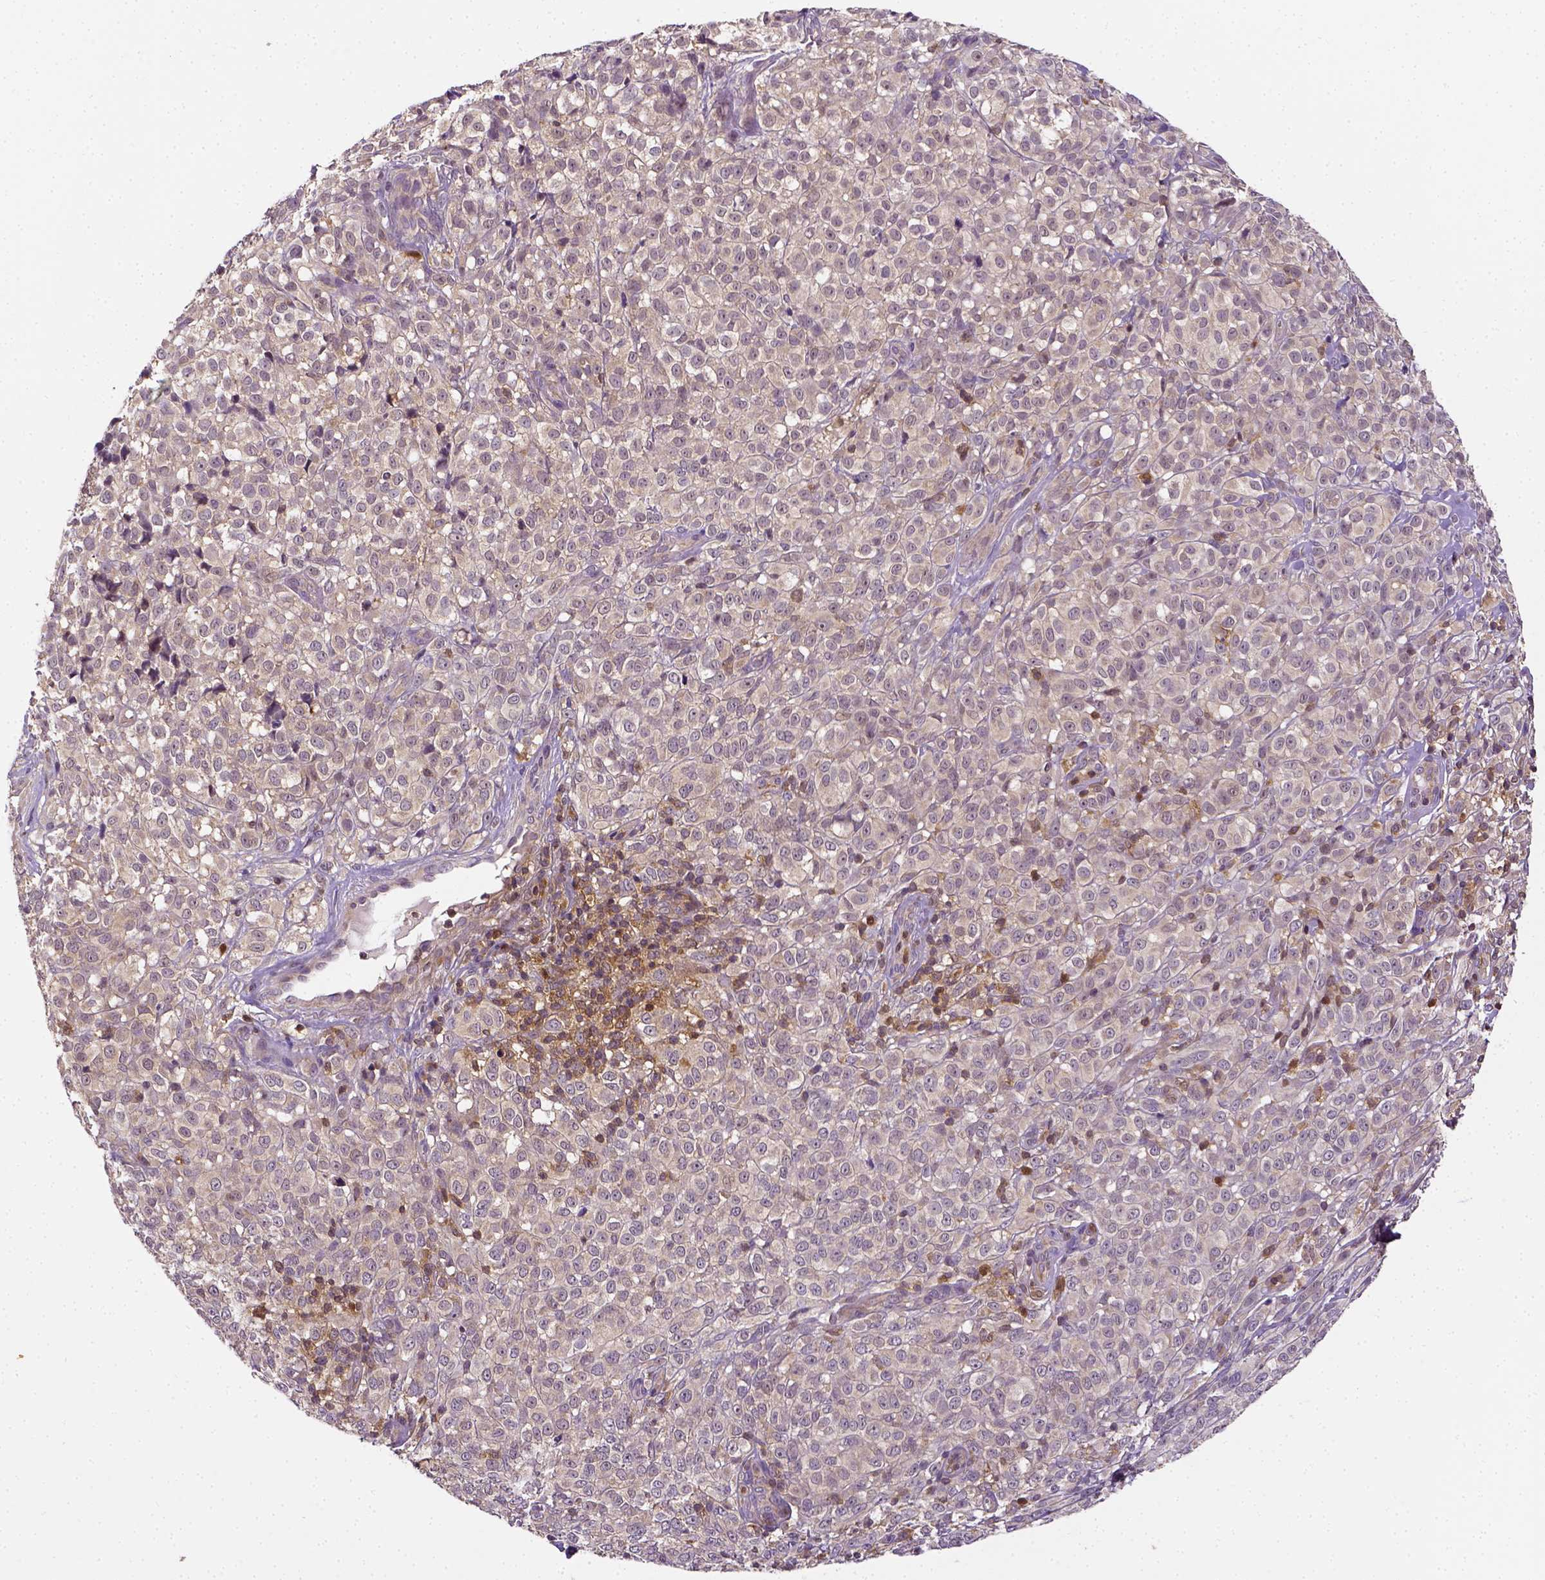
{"staining": {"intensity": "weak", "quantity": "<25%", "location": "cytoplasmic/membranous"}, "tissue": "melanoma", "cell_type": "Tumor cells", "image_type": "cancer", "snomed": [{"axis": "morphology", "description": "Malignant melanoma, NOS"}, {"axis": "topography", "description": "Skin"}], "caption": "DAB (3,3'-diaminobenzidine) immunohistochemical staining of malignant melanoma demonstrates no significant positivity in tumor cells.", "gene": "MATK", "patient": {"sex": "male", "age": 85}}